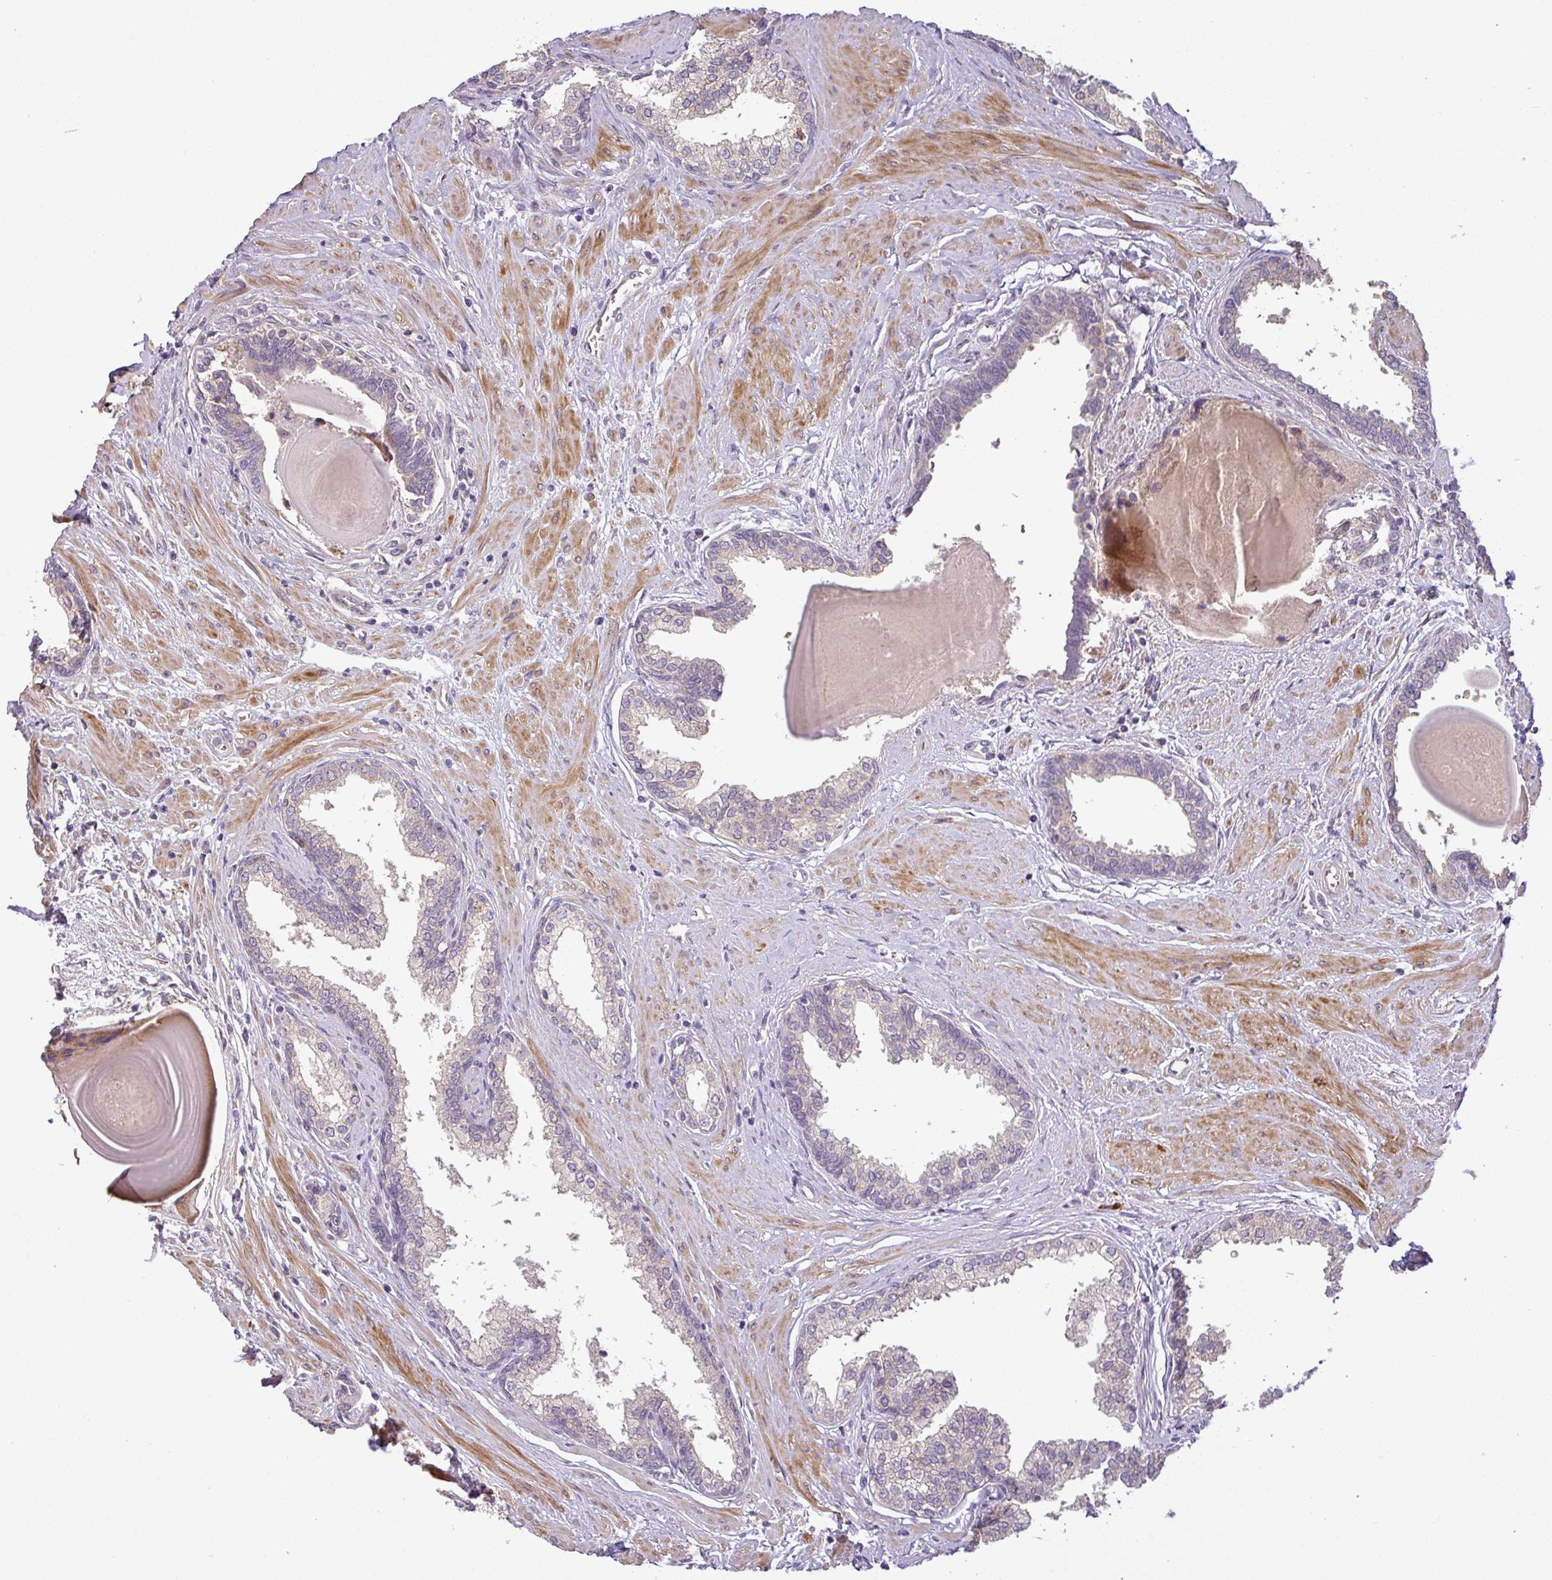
{"staining": {"intensity": "negative", "quantity": "none", "location": "none"}, "tissue": "prostate", "cell_type": "Glandular cells", "image_type": "normal", "snomed": [{"axis": "morphology", "description": "Normal tissue, NOS"}, {"axis": "topography", "description": "Prostate"}], "caption": "The immunohistochemistry (IHC) photomicrograph has no significant positivity in glandular cells of prostate.", "gene": "MOCS3", "patient": {"sex": "male", "age": 57}}